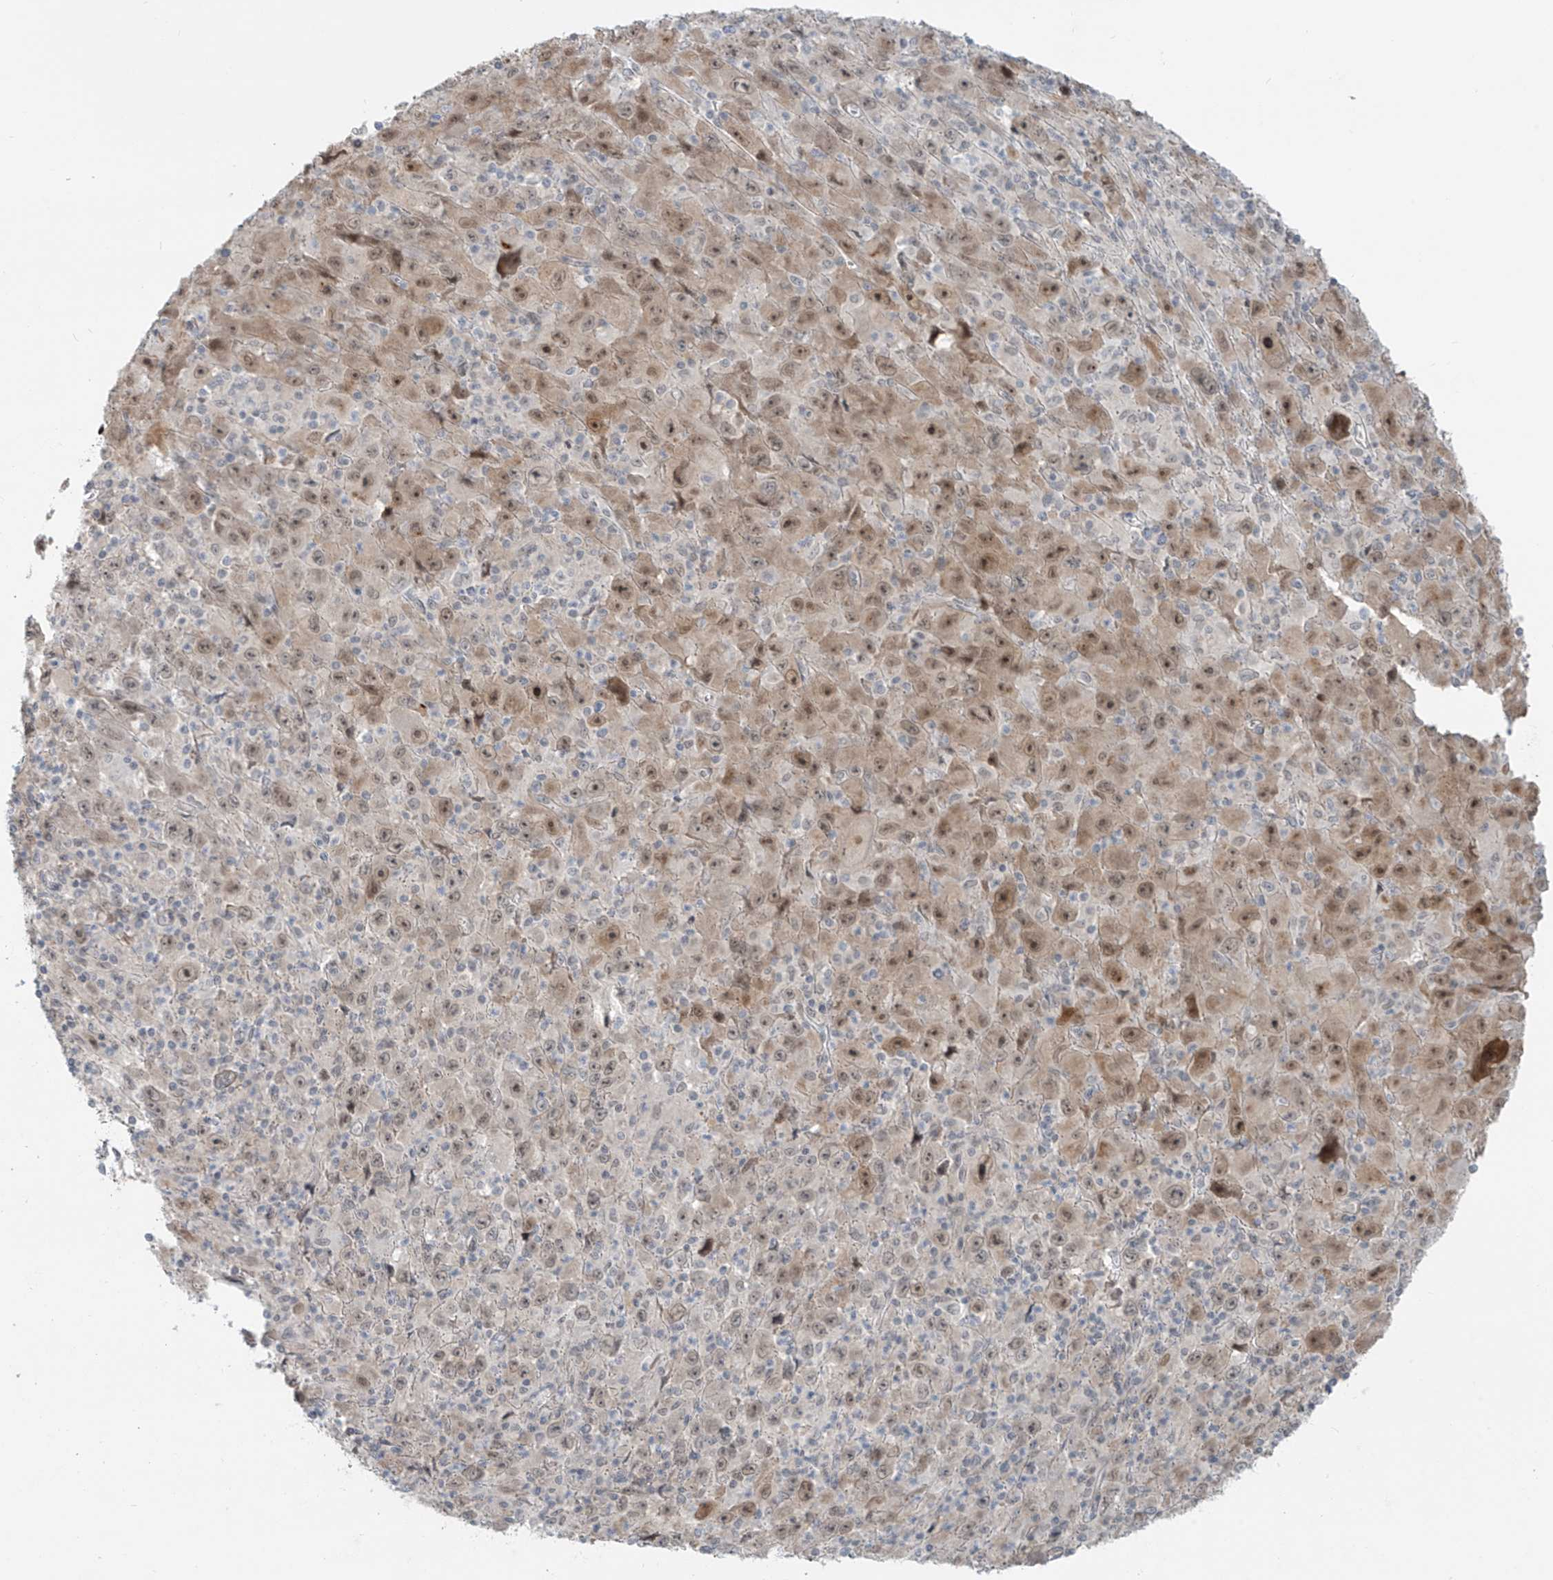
{"staining": {"intensity": "moderate", "quantity": "<25%", "location": "nuclear"}, "tissue": "melanoma", "cell_type": "Tumor cells", "image_type": "cancer", "snomed": [{"axis": "morphology", "description": "Malignant melanoma, Metastatic site"}, {"axis": "topography", "description": "Skin"}], "caption": "Protein staining of melanoma tissue displays moderate nuclear positivity in approximately <25% of tumor cells.", "gene": "RASGEF1A", "patient": {"sex": "female", "age": 56}}